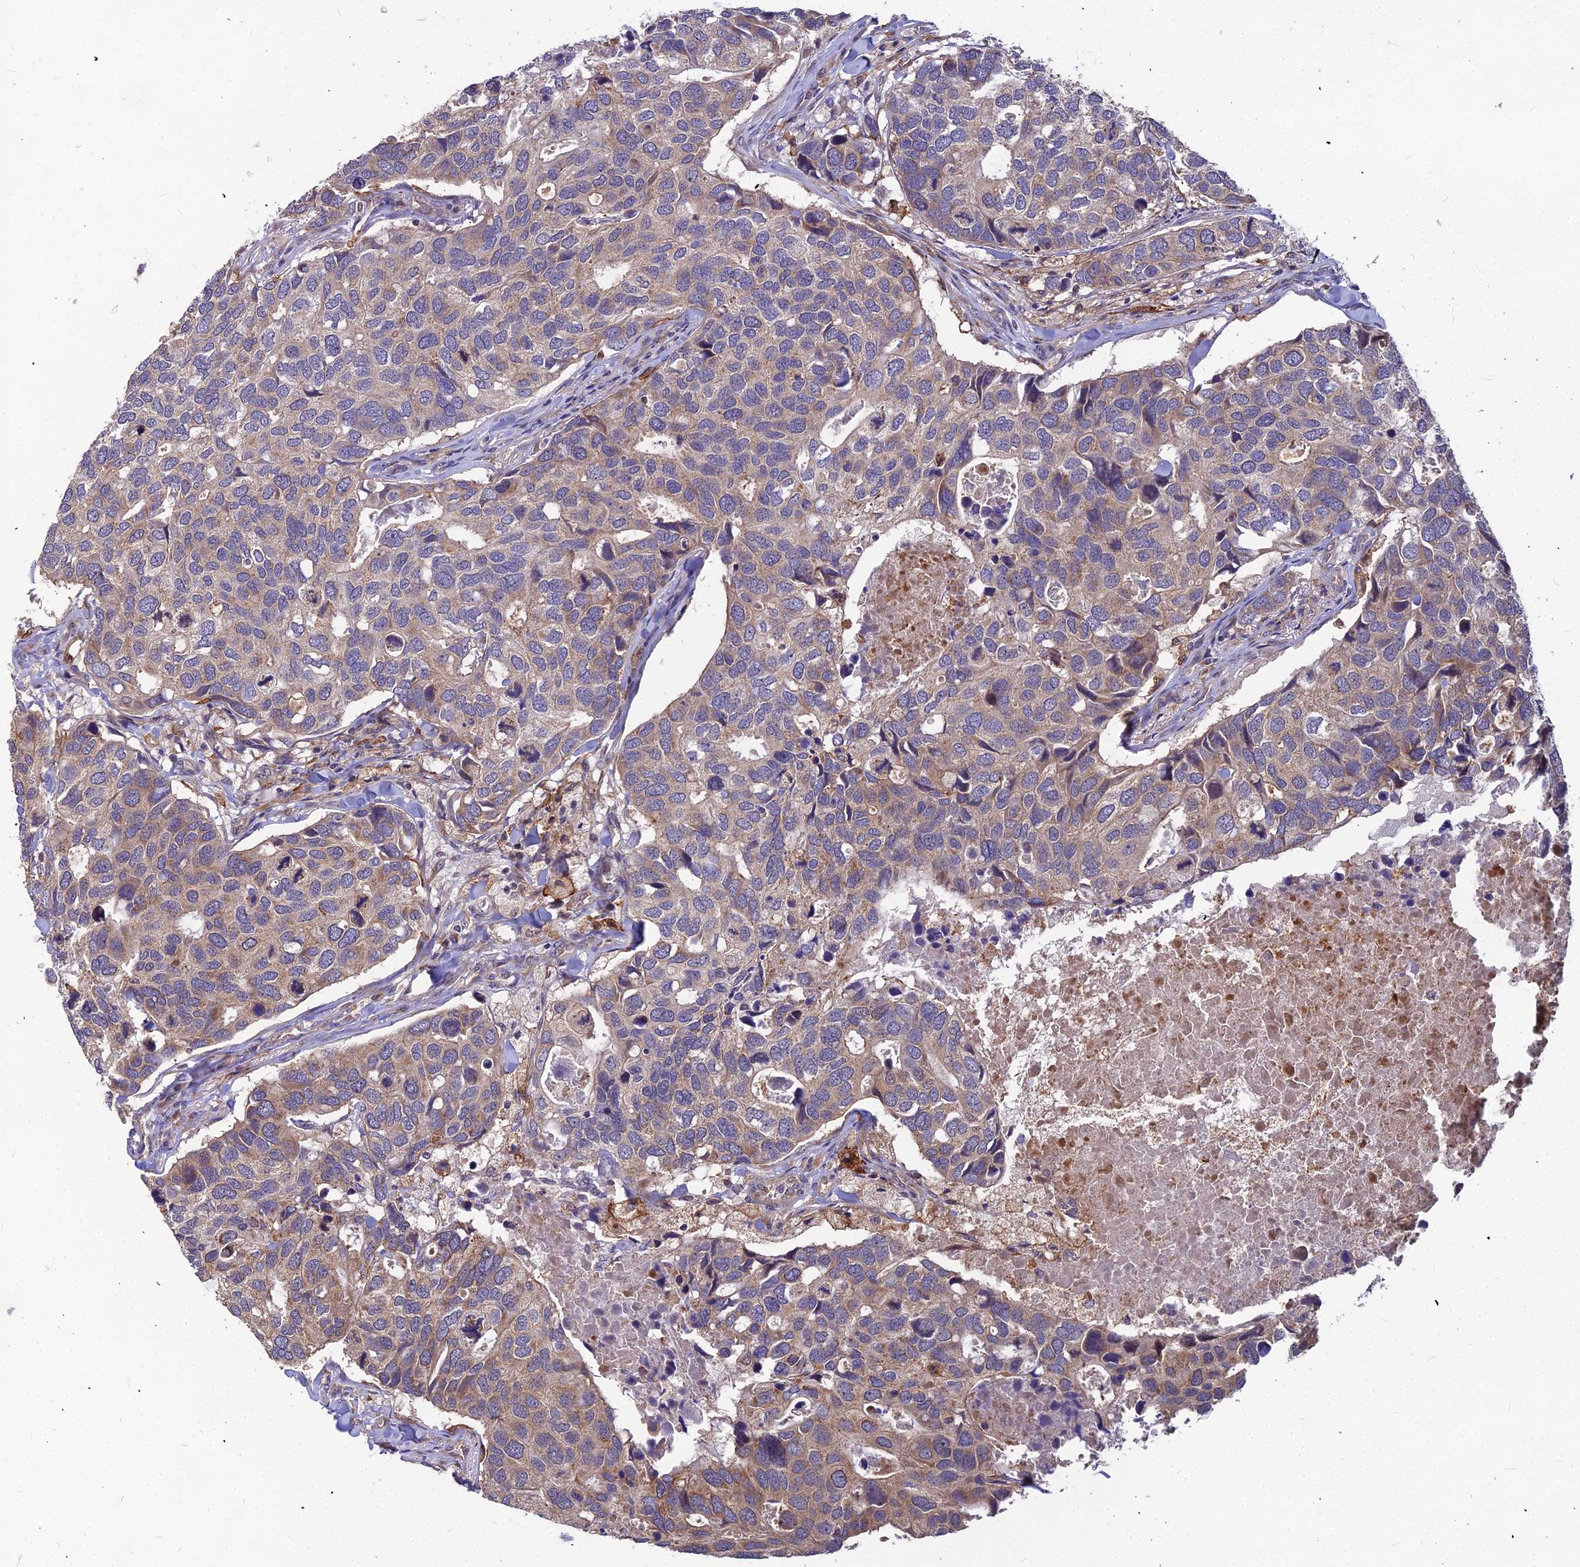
{"staining": {"intensity": "weak", "quantity": "25%-75%", "location": "cytoplasmic/membranous"}, "tissue": "breast cancer", "cell_type": "Tumor cells", "image_type": "cancer", "snomed": [{"axis": "morphology", "description": "Duct carcinoma"}, {"axis": "topography", "description": "Breast"}], "caption": "Immunohistochemical staining of breast infiltrating ductal carcinoma reveals low levels of weak cytoplasmic/membranous staining in approximately 25%-75% of tumor cells. The staining is performed using DAB brown chromogen to label protein expression. The nuclei are counter-stained blue using hematoxylin.", "gene": "LEKR1", "patient": {"sex": "female", "age": 83}}